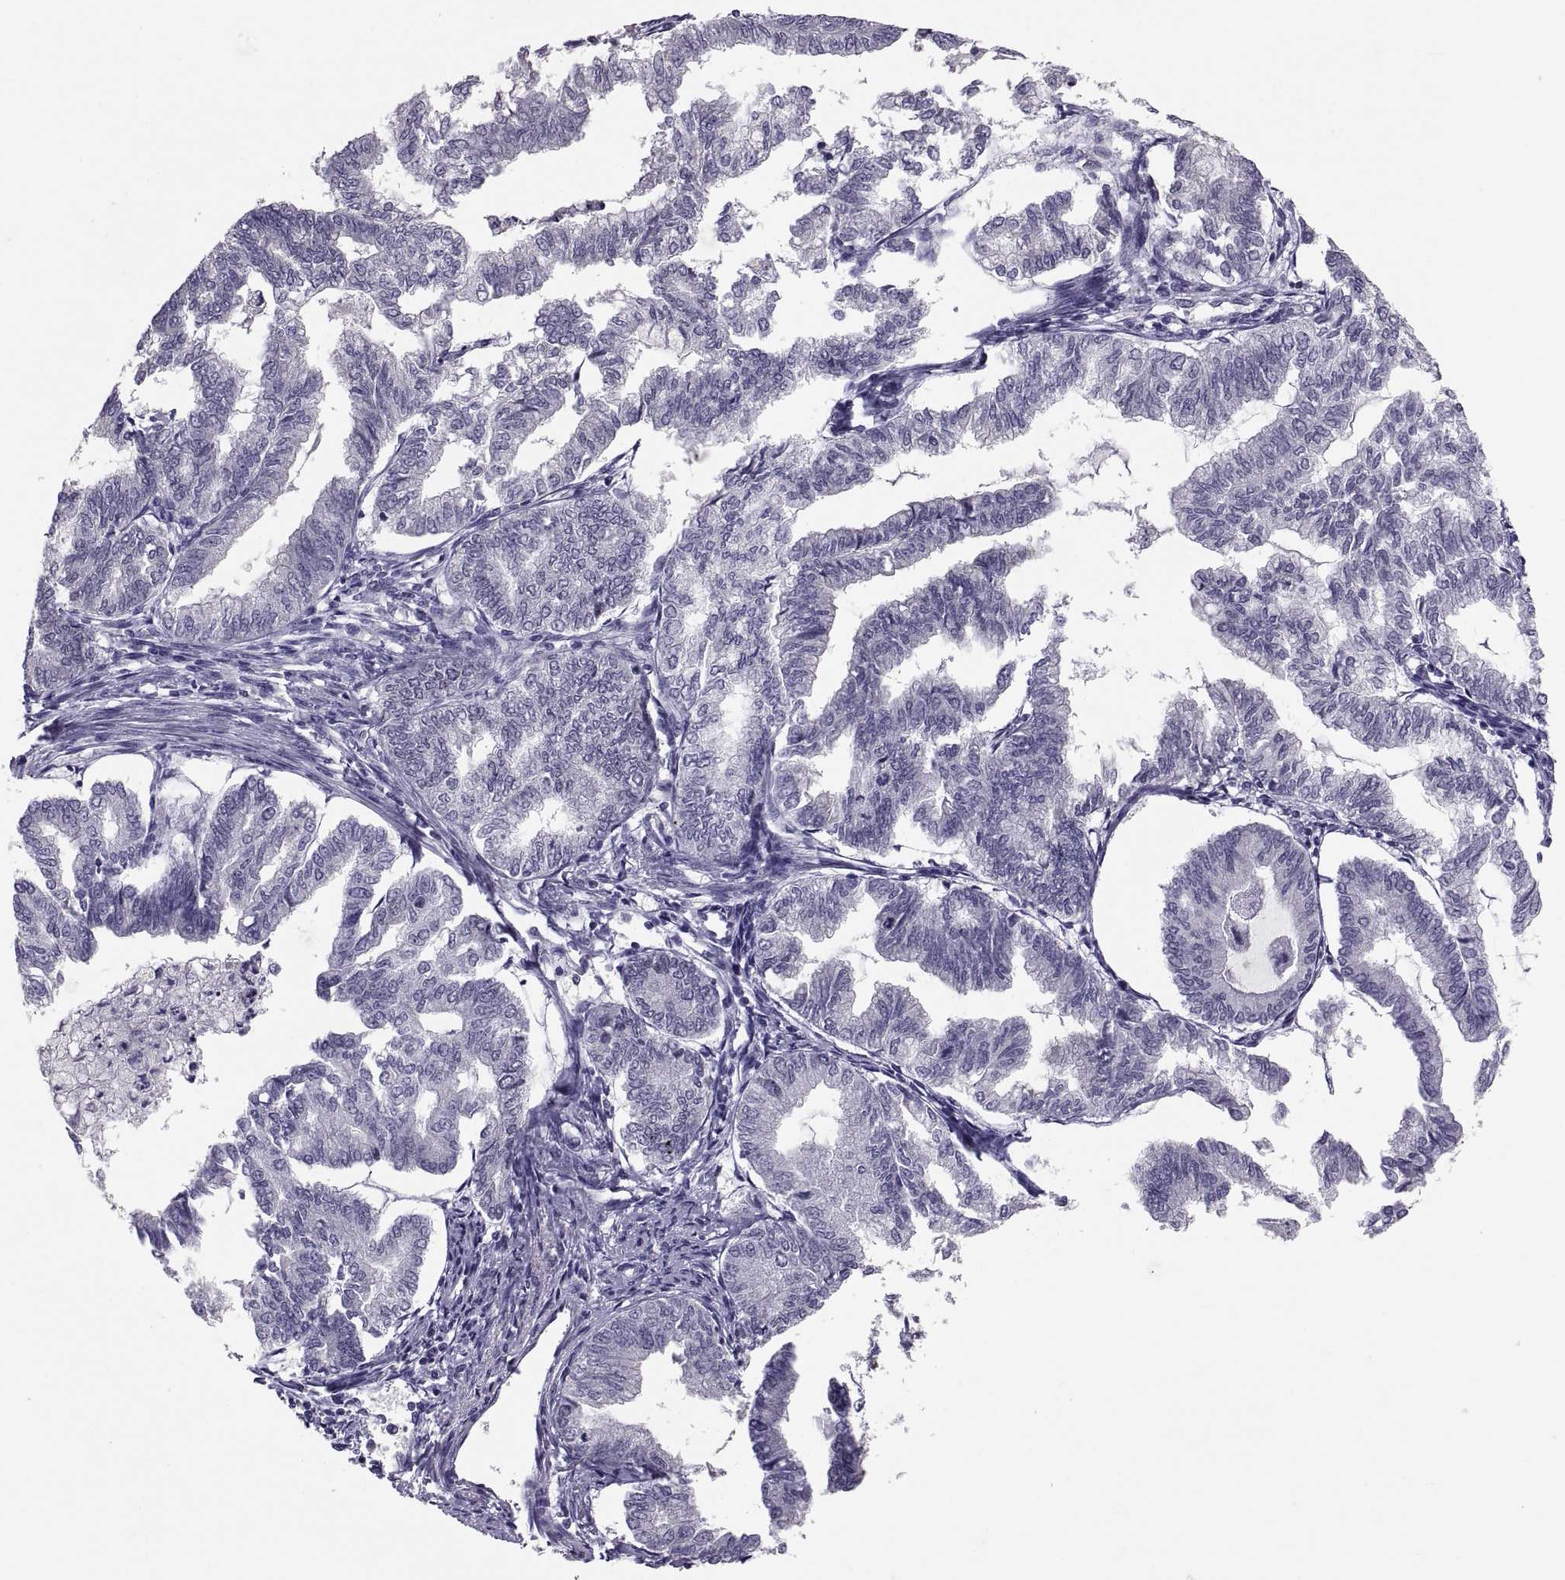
{"staining": {"intensity": "negative", "quantity": "none", "location": "none"}, "tissue": "endometrial cancer", "cell_type": "Tumor cells", "image_type": "cancer", "snomed": [{"axis": "morphology", "description": "Adenocarcinoma, NOS"}, {"axis": "topography", "description": "Endometrium"}], "caption": "An IHC micrograph of endometrial cancer is shown. There is no staining in tumor cells of endometrial cancer.", "gene": "PTN", "patient": {"sex": "female", "age": 79}}